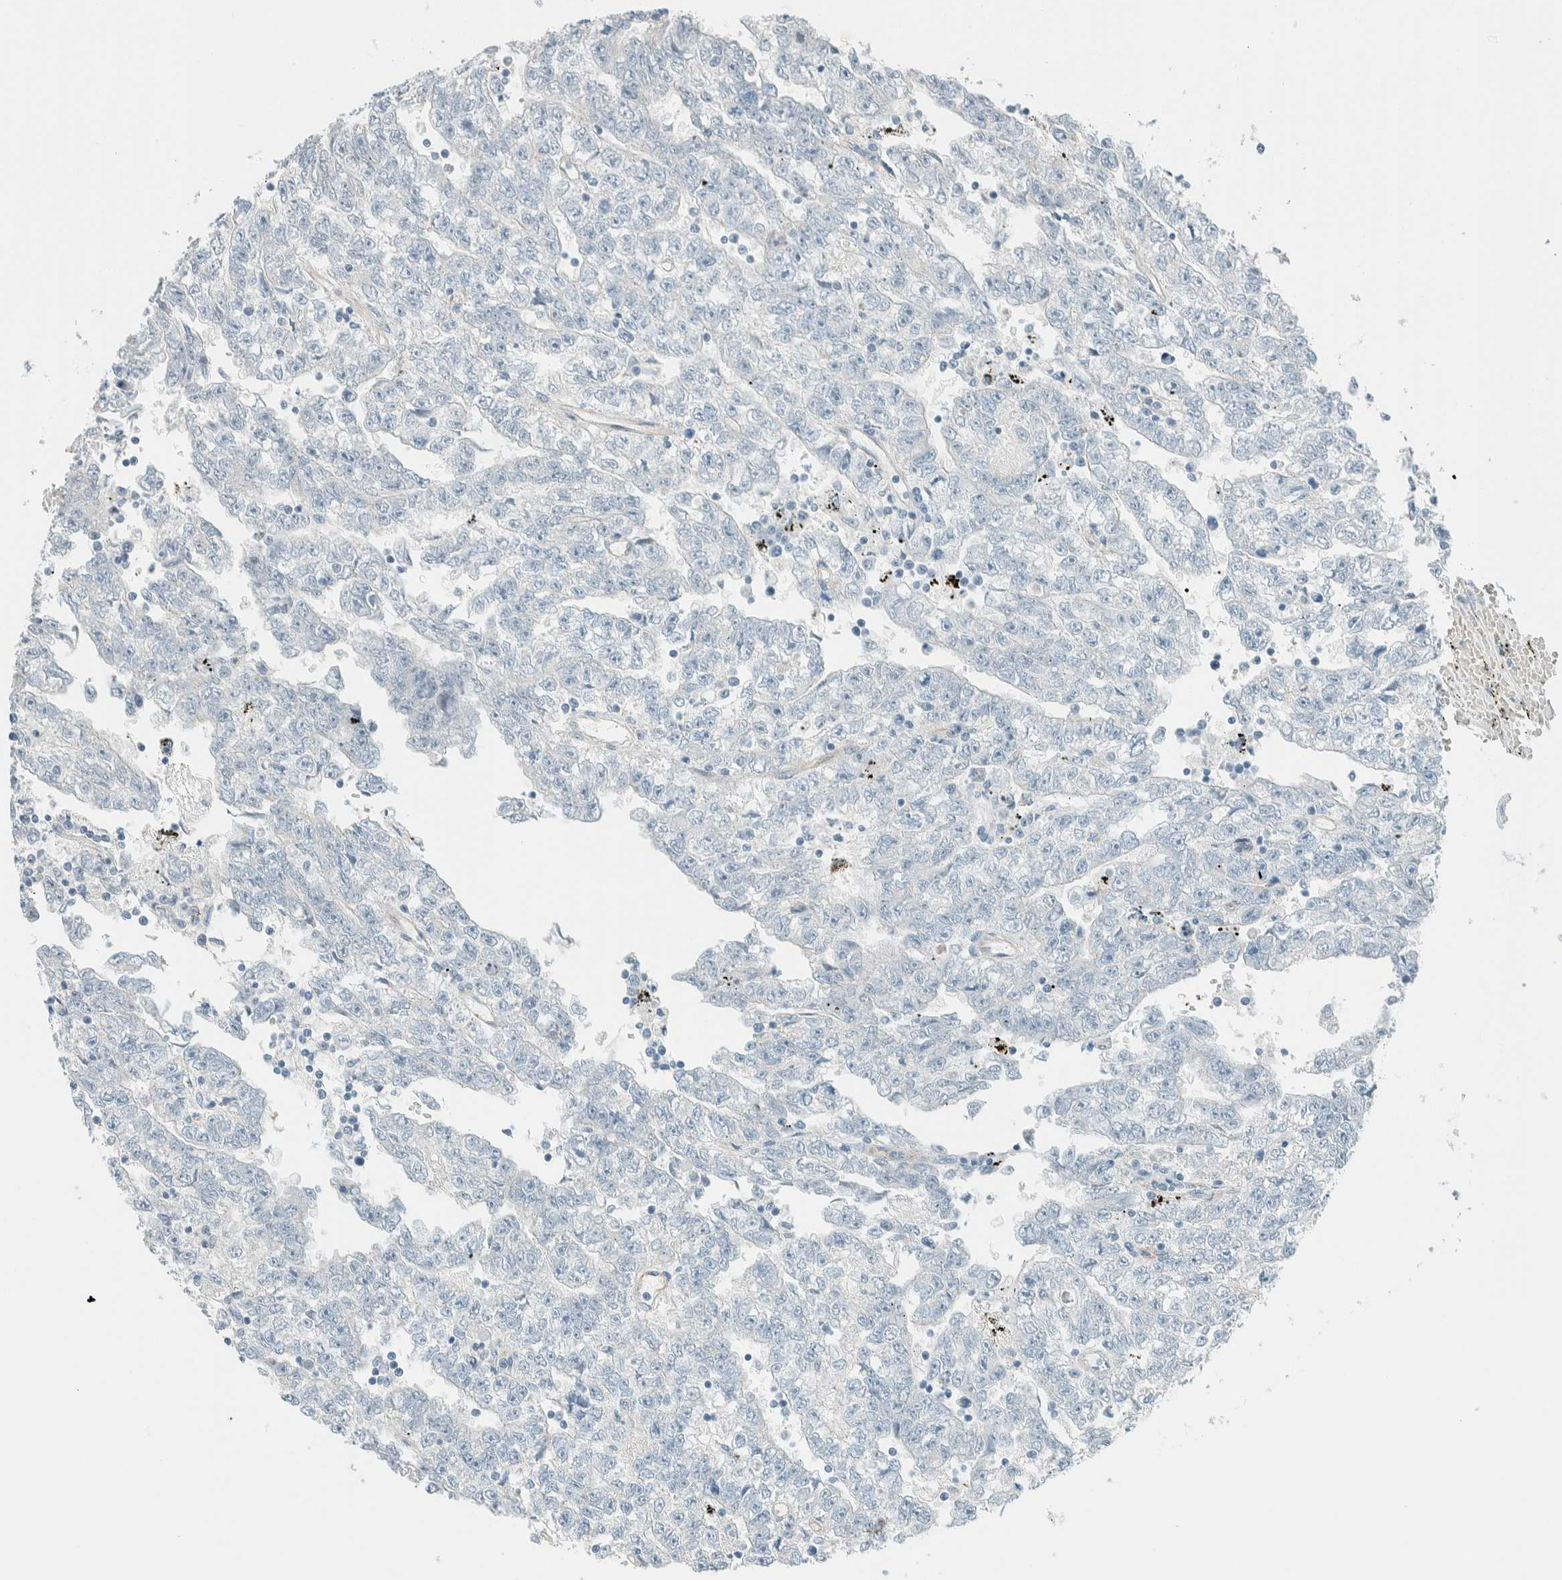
{"staining": {"intensity": "negative", "quantity": "none", "location": "none"}, "tissue": "testis cancer", "cell_type": "Tumor cells", "image_type": "cancer", "snomed": [{"axis": "morphology", "description": "Carcinoma, Embryonal, NOS"}, {"axis": "topography", "description": "Testis"}], "caption": "Testis cancer (embryonal carcinoma) was stained to show a protein in brown. There is no significant staining in tumor cells. The staining was performed using DAB (3,3'-diaminobenzidine) to visualize the protein expression in brown, while the nuclei were stained in blue with hematoxylin (Magnification: 20x).", "gene": "SLFN12", "patient": {"sex": "male", "age": 25}}